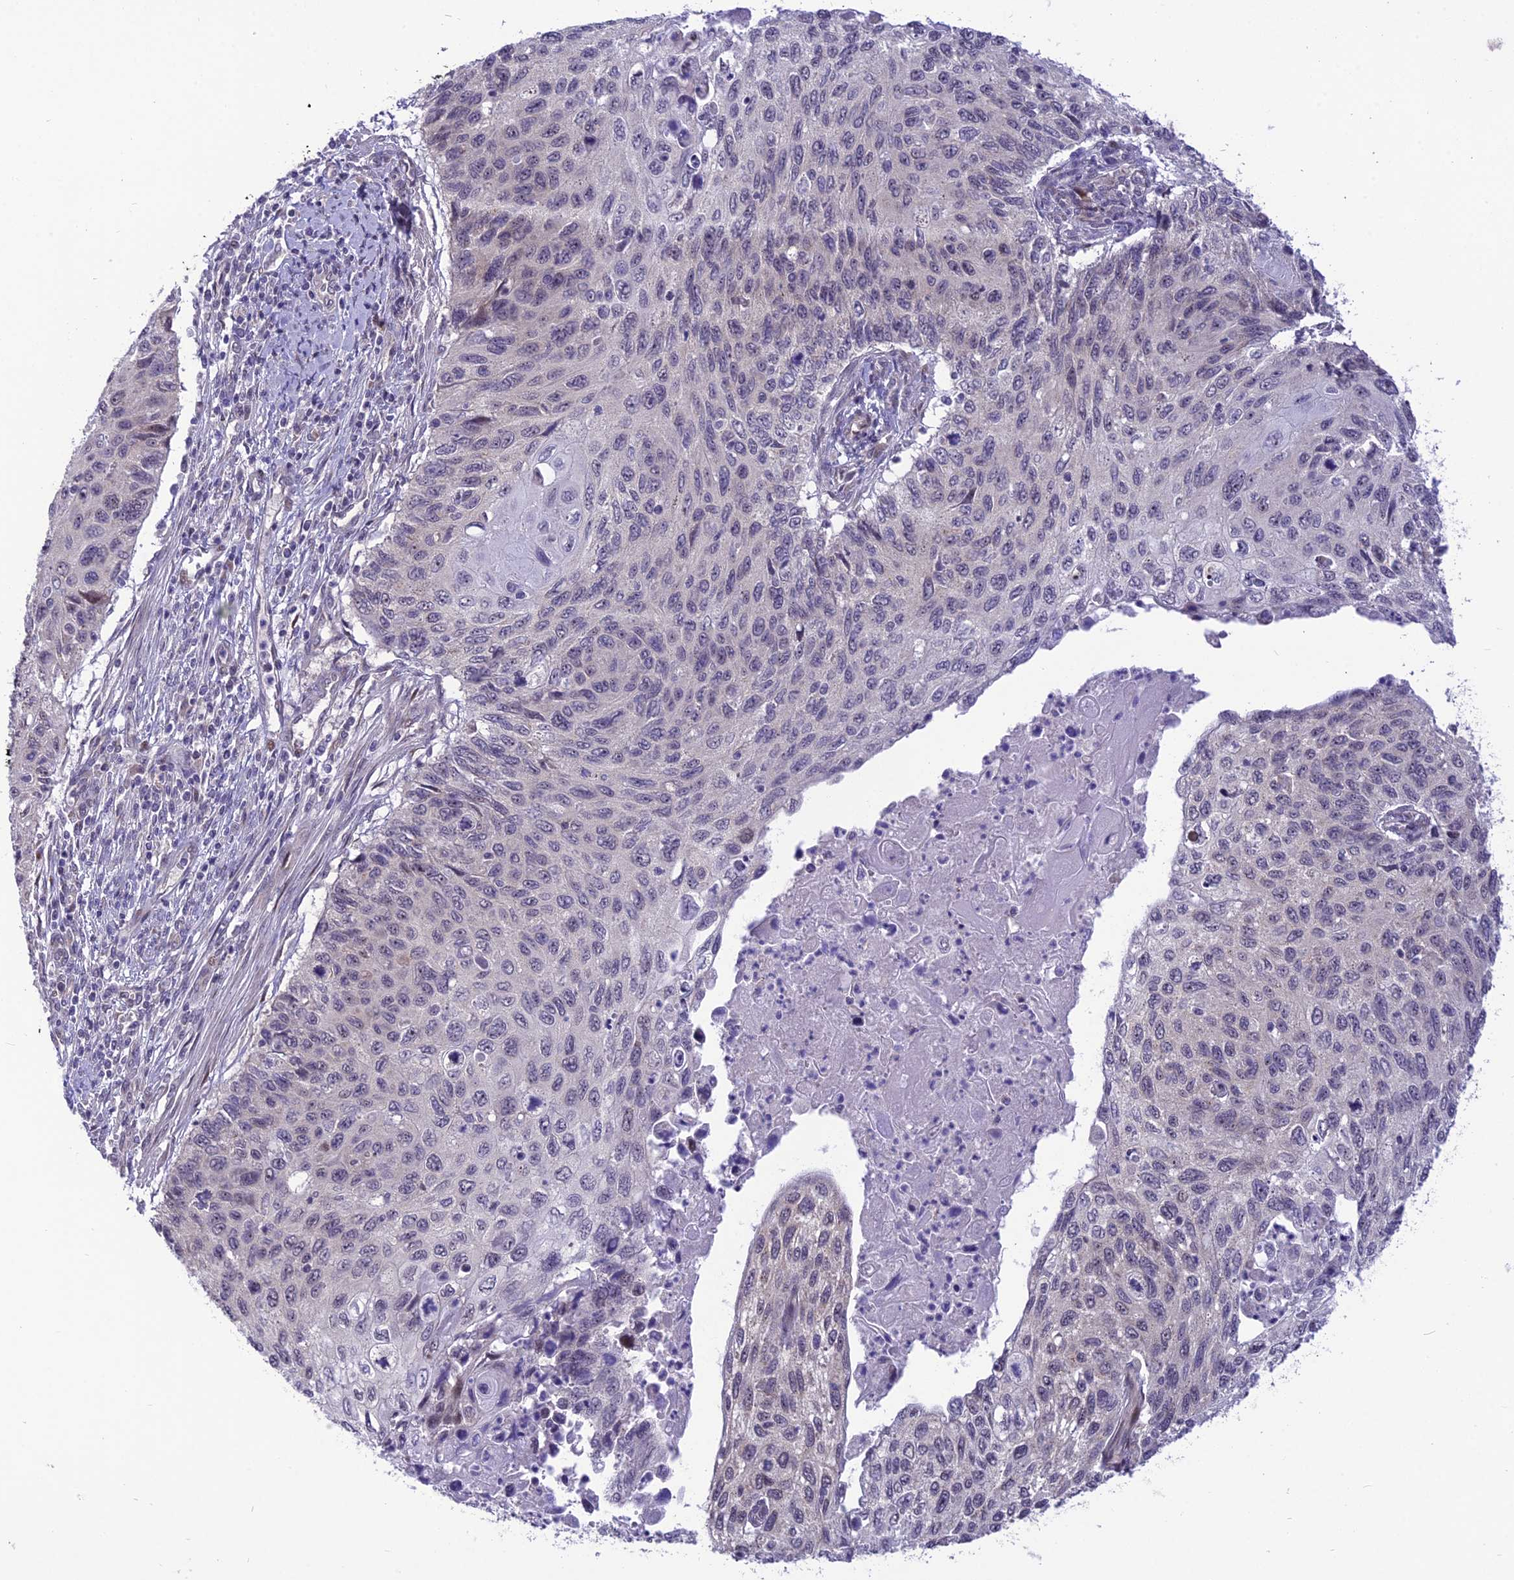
{"staining": {"intensity": "negative", "quantity": "none", "location": "none"}, "tissue": "cervical cancer", "cell_type": "Tumor cells", "image_type": "cancer", "snomed": [{"axis": "morphology", "description": "Squamous cell carcinoma, NOS"}, {"axis": "topography", "description": "Cervix"}], "caption": "Tumor cells show no significant positivity in cervical cancer (squamous cell carcinoma).", "gene": "ZNF837", "patient": {"sex": "female", "age": 70}}